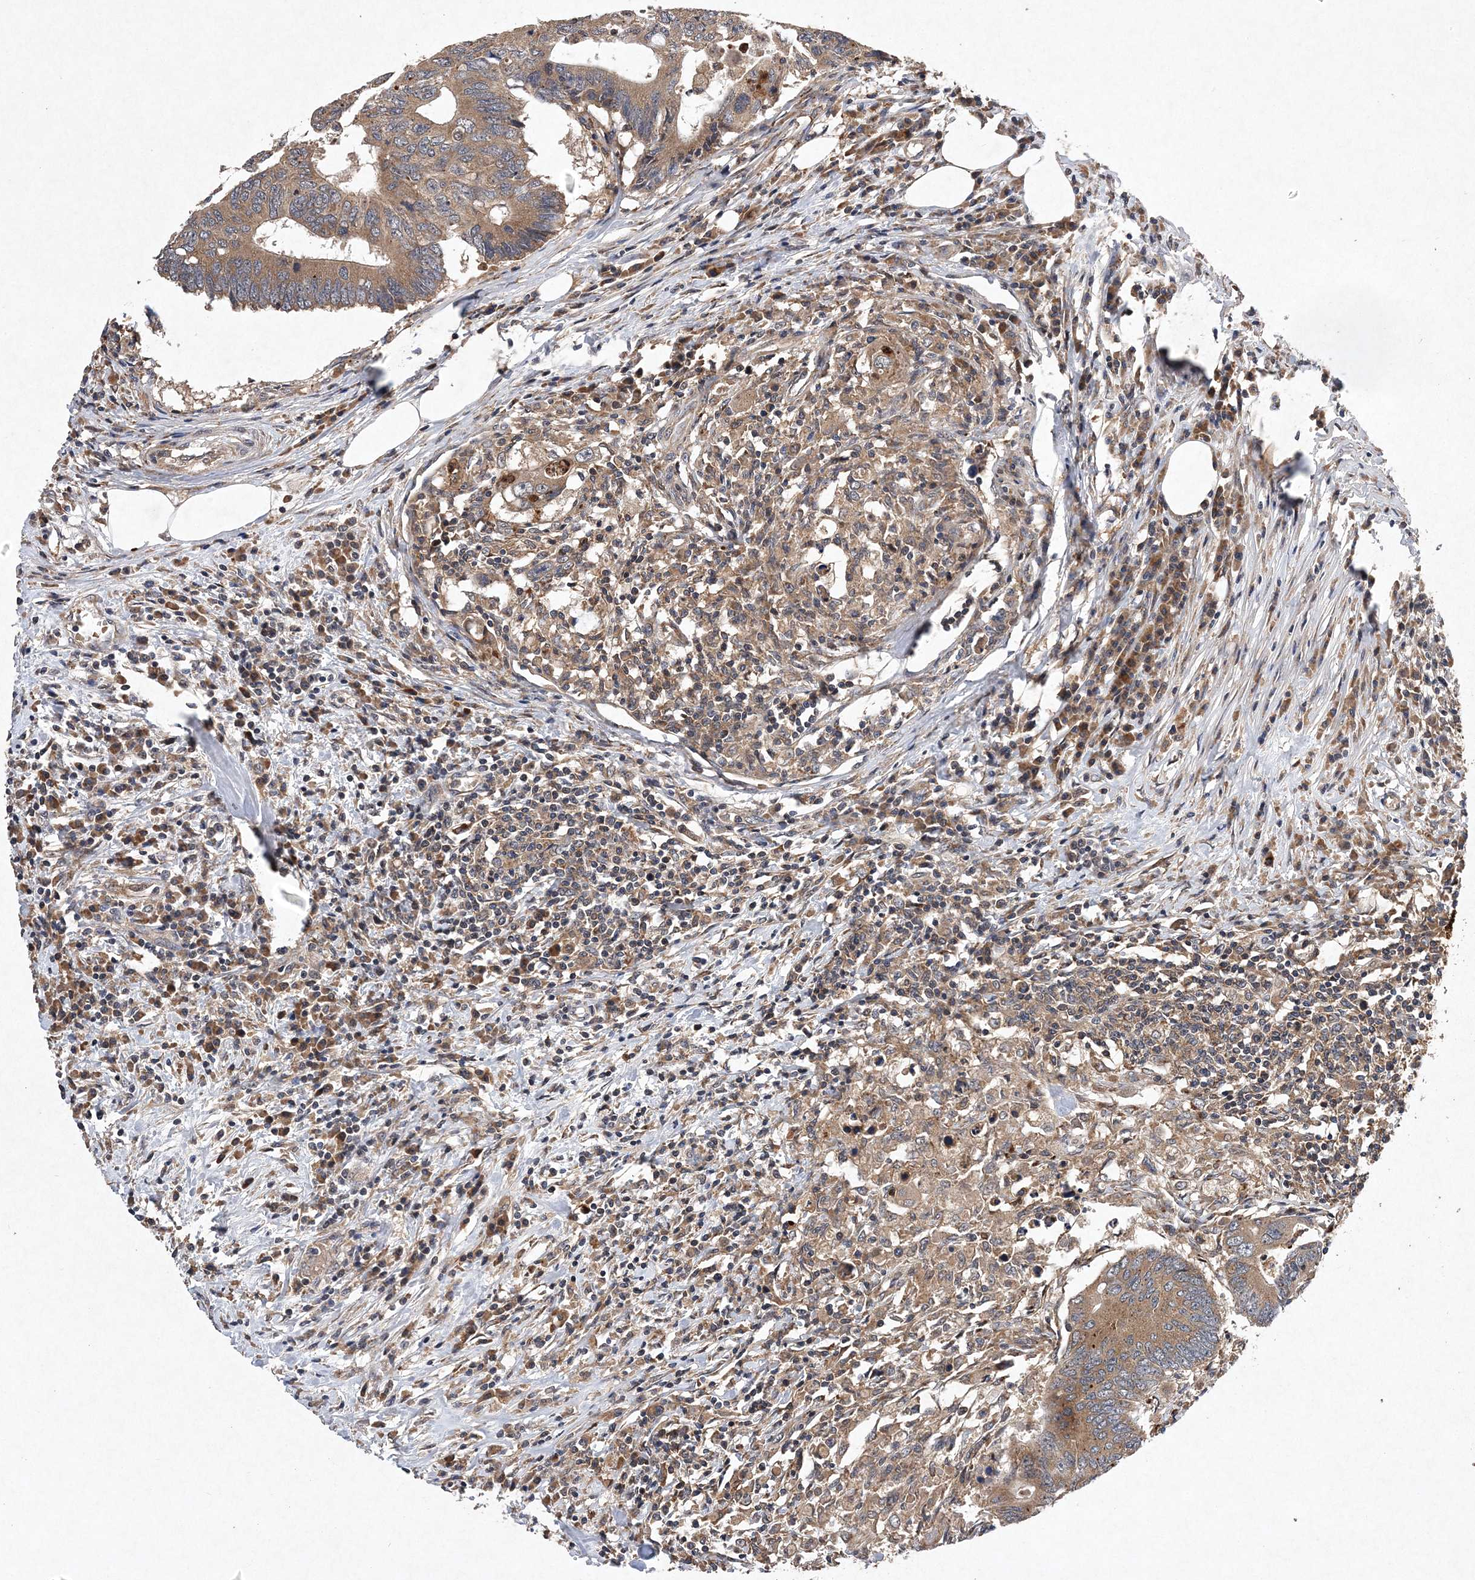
{"staining": {"intensity": "moderate", "quantity": ">75%", "location": "cytoplasmic/membranous"}, "tissue": "colorectal cancer", "cell_type": "Tumor cells", "image_type": "cancer", "snomed": [{"axis": "morphology", "description": "Adenocarcinoma, NOS"}, {"axis": "topography", "description": "Colon"}], "caption": "Immunohistochemical staining of colorectal cancer shows moderate cytoplasmic/membranous protein expression in approximately >75% of tumor cells.", "gene": "PROSER1", "patient": {"sex": "male", "age": 71}}